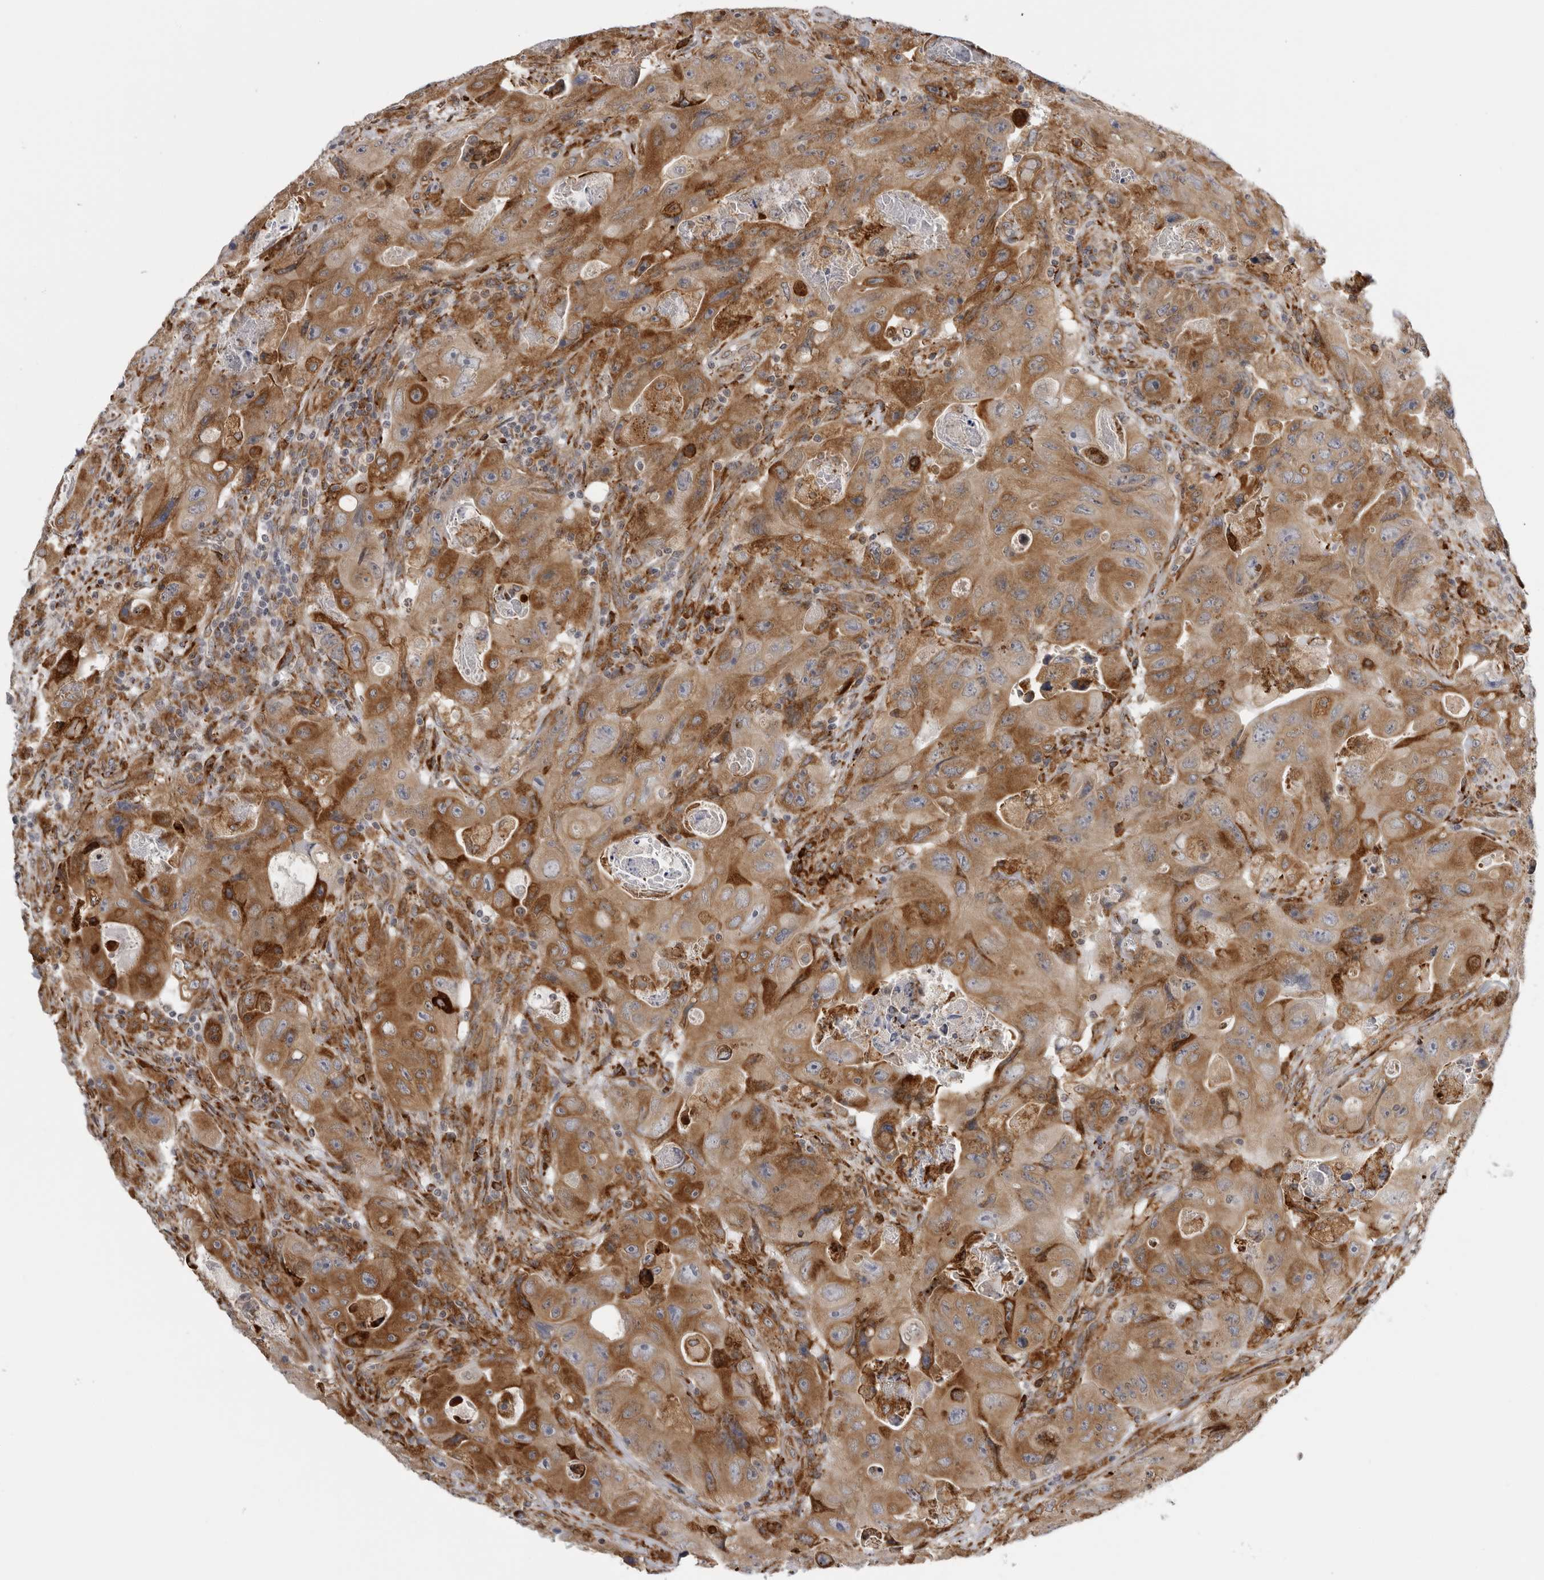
{"staining": {"intensity": "strong", "quantity": ">75%", "location": "cytoplasmic/membranous"}, "tissue": "colorectal cancer", "cell_type": "Tumor cells", "image_type": "cancer", "snomed": [{"axis": "morphology", "description": "Adenocarcinoma, NOS"}, {"axis": "topography", "description": "Colon"}], "caption": "The micrograph shows a brown stain indicating the presence of a protein in the cytoplasmic/membranous of tumor cells in colorectal cancer (adenocarcinoma).", "gene": "ALPK2", "patient": {"sex": "female", "age": 46}}